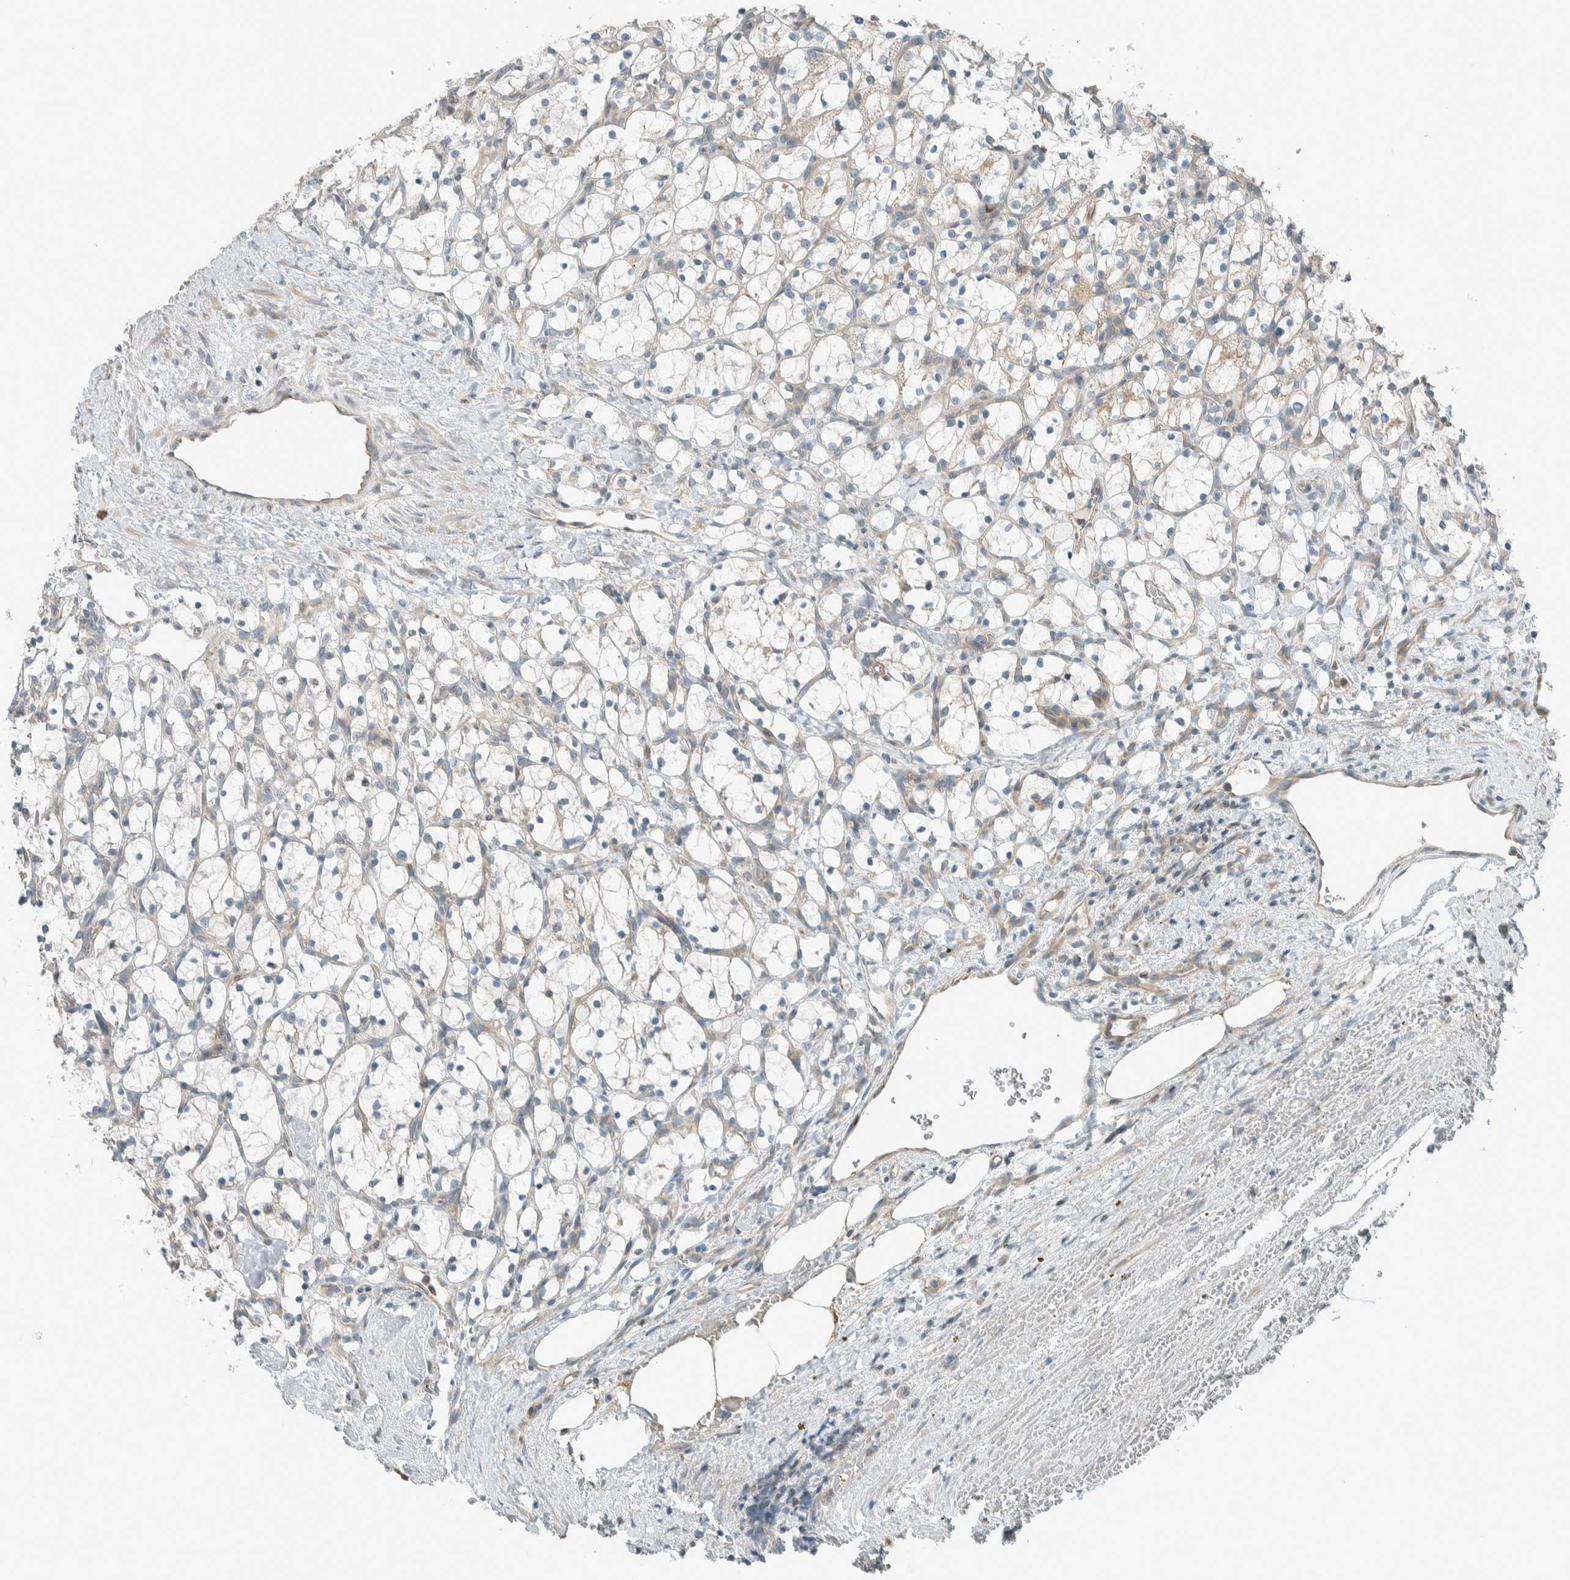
{"staining": {"intensity": "negative", "quantity": "none", "location": "none"}, "tissue": "renal cancer", "cell_type": "Tumor cells", "image_type": "cancer", "snomed": [{"axis": "morphology", "description": "Adenocarcinoma, NOS"}, {"axis": "topography", "description": "Kidney"}], "caption": "IHC of human renal adenocarcinoma shows no positivity in tumor cells. (IHC, brightfield microscopy, high magnification).", "gene": "SEL1L", "patient": {"sex": "female", "age": 69}}